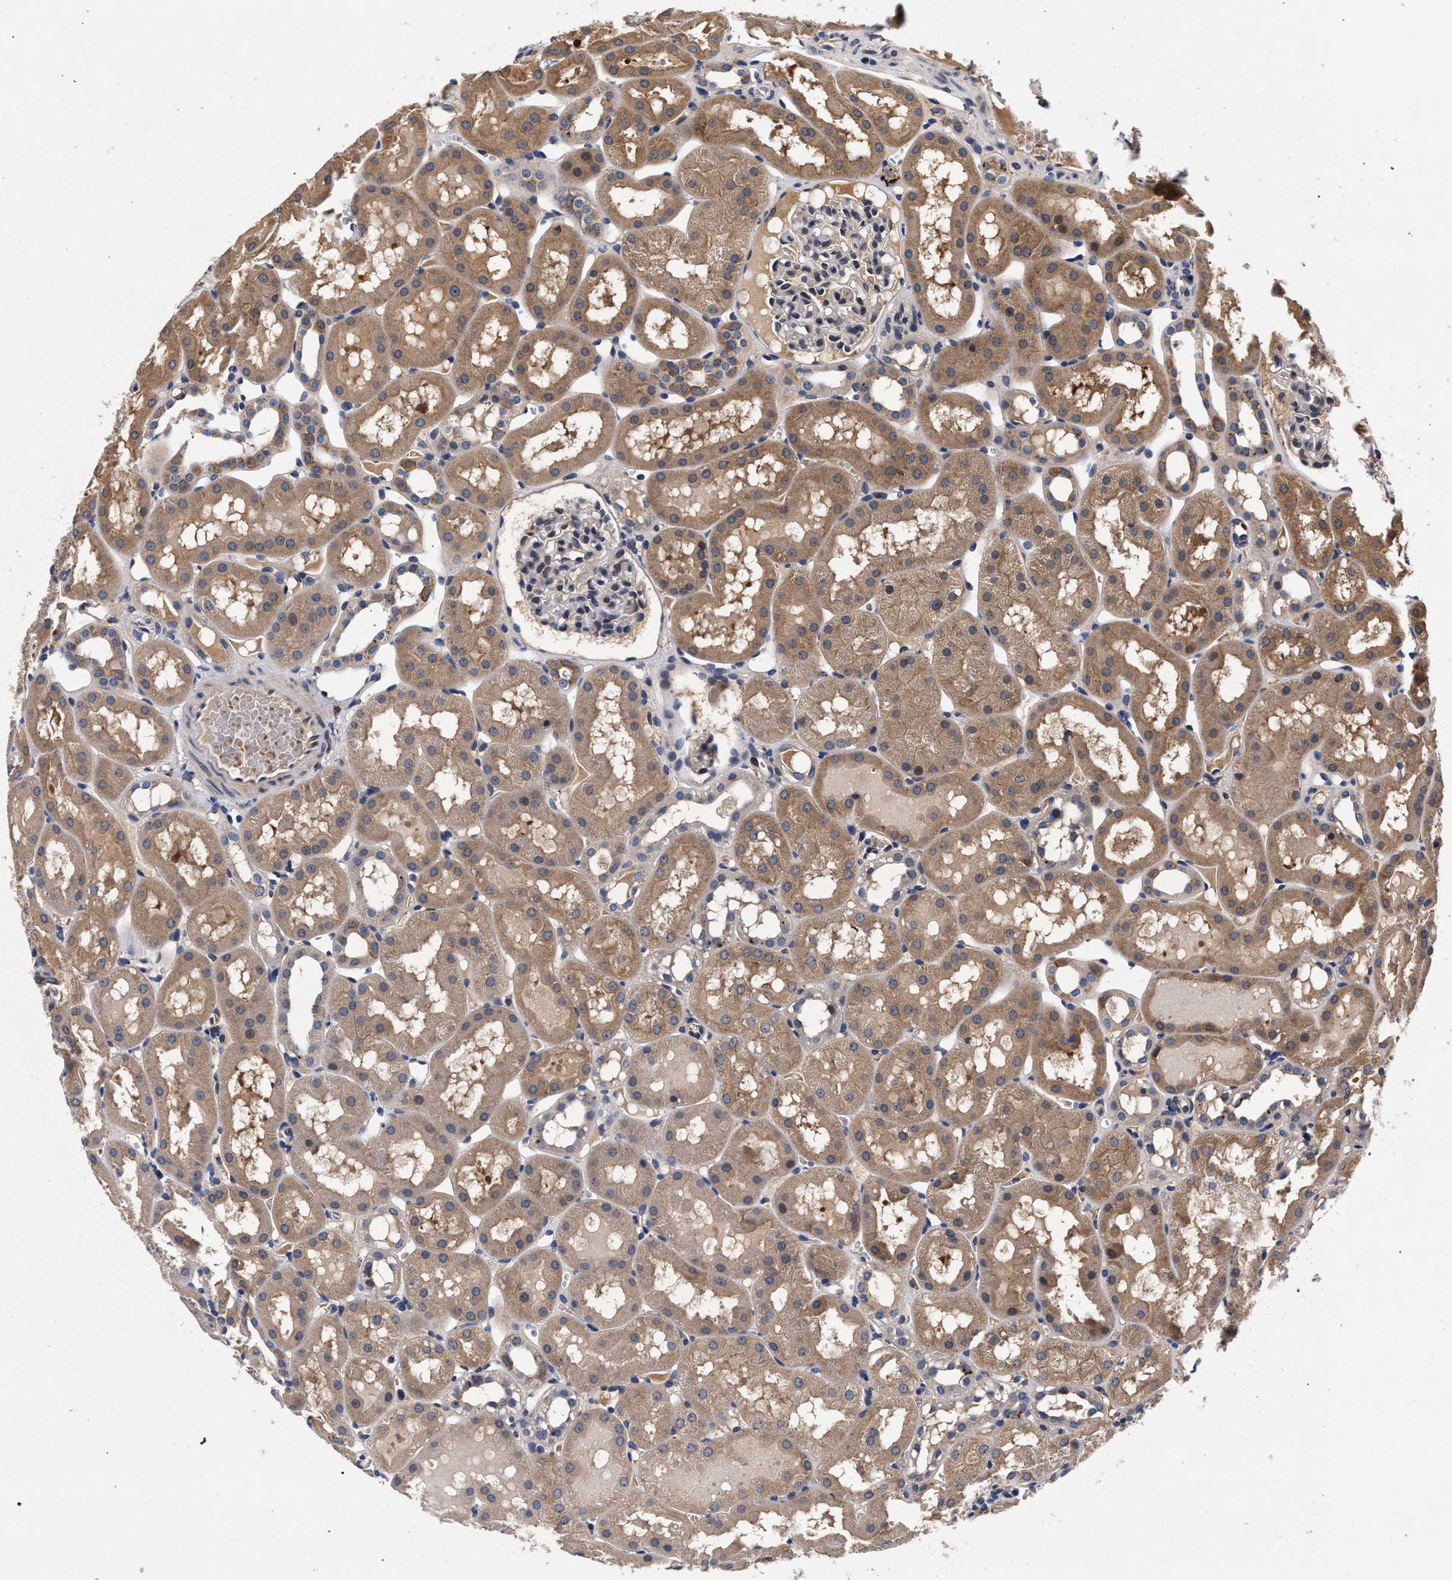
{"staining": {"intensity": "negative", "quantity": "none", "location": "none"}, "tissue": "kidney", "cell_type": "Cells in glomeruli", "image_type": "normal", "snomed": [{"axis": "morphology", "description": "Normal tissue, NOS"}, {"axis": "topography", "description": "Kidney"}, {"axis": "topography", "description": "Urinary bladder"}], "caption": "Immunohistochemistry (IHC) of unremarkable human kidney exhibits no positivity in cells in glomeruli. (DAB immunohistochemistry, high magnification).", "gene": "NEK7", "patient": {"sex": "male", "age": 16}}